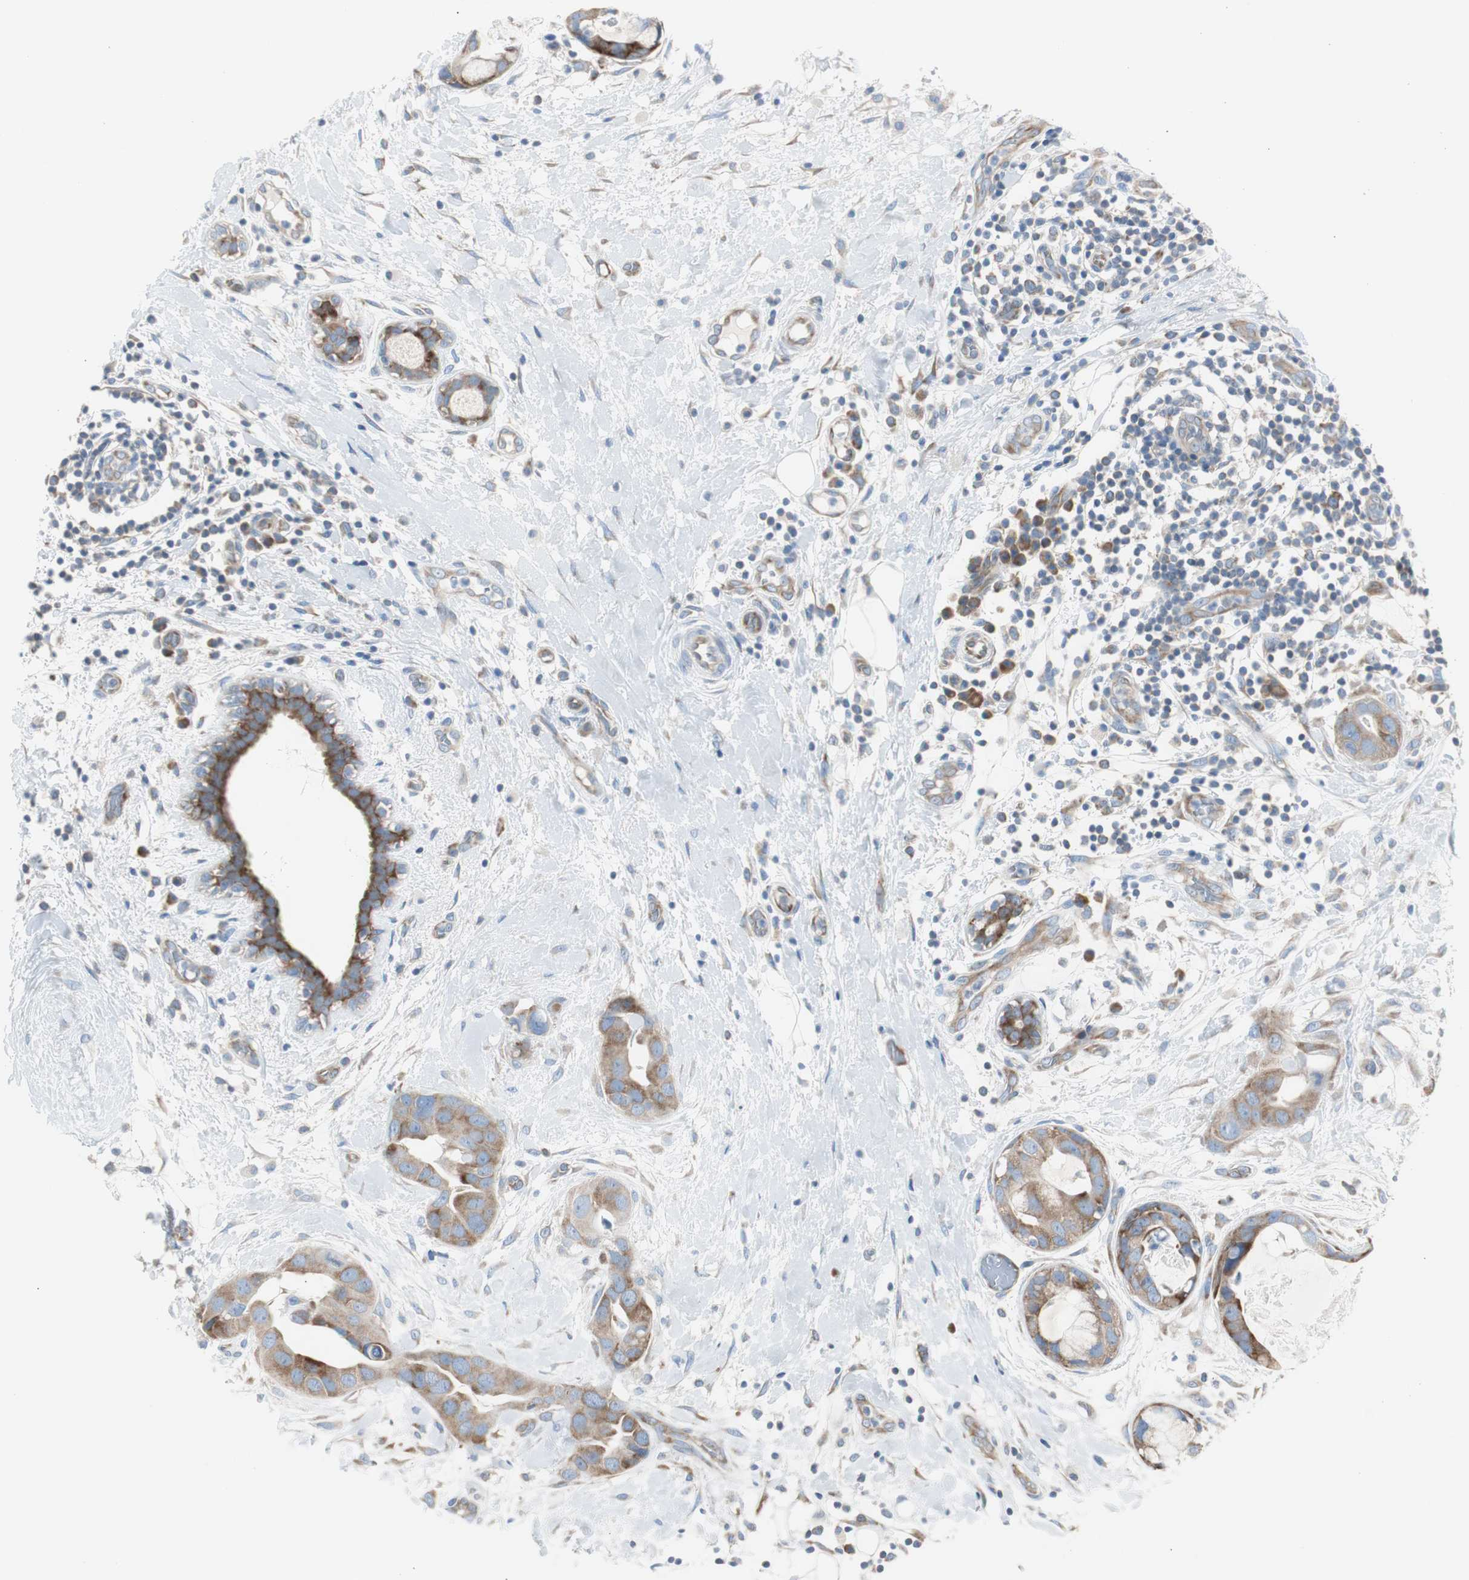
{"staining": {"intensity": "moderate", "quantity": ">75%", "location": "cytoplasmic/membranous"}, "tissue": "breast cancer", "cell_type": "Tumor cells", "image_type": "cancer", "snomed": [{"axis": "morphology", "description": "Duct carcinoma"}, {"axis": "topography", "description": "Breast"}], "caption": "Immunohistochemistry of human invasive ductal carcinoma (breast) reveals medium levels of moderate cytoplasmic/membranous expression in approximately >75% of tumor cells. (IHC, brightfield microscopy, high magnification).", "gene": "RPS12", "patient": {"sex": "female", "age": 40}}